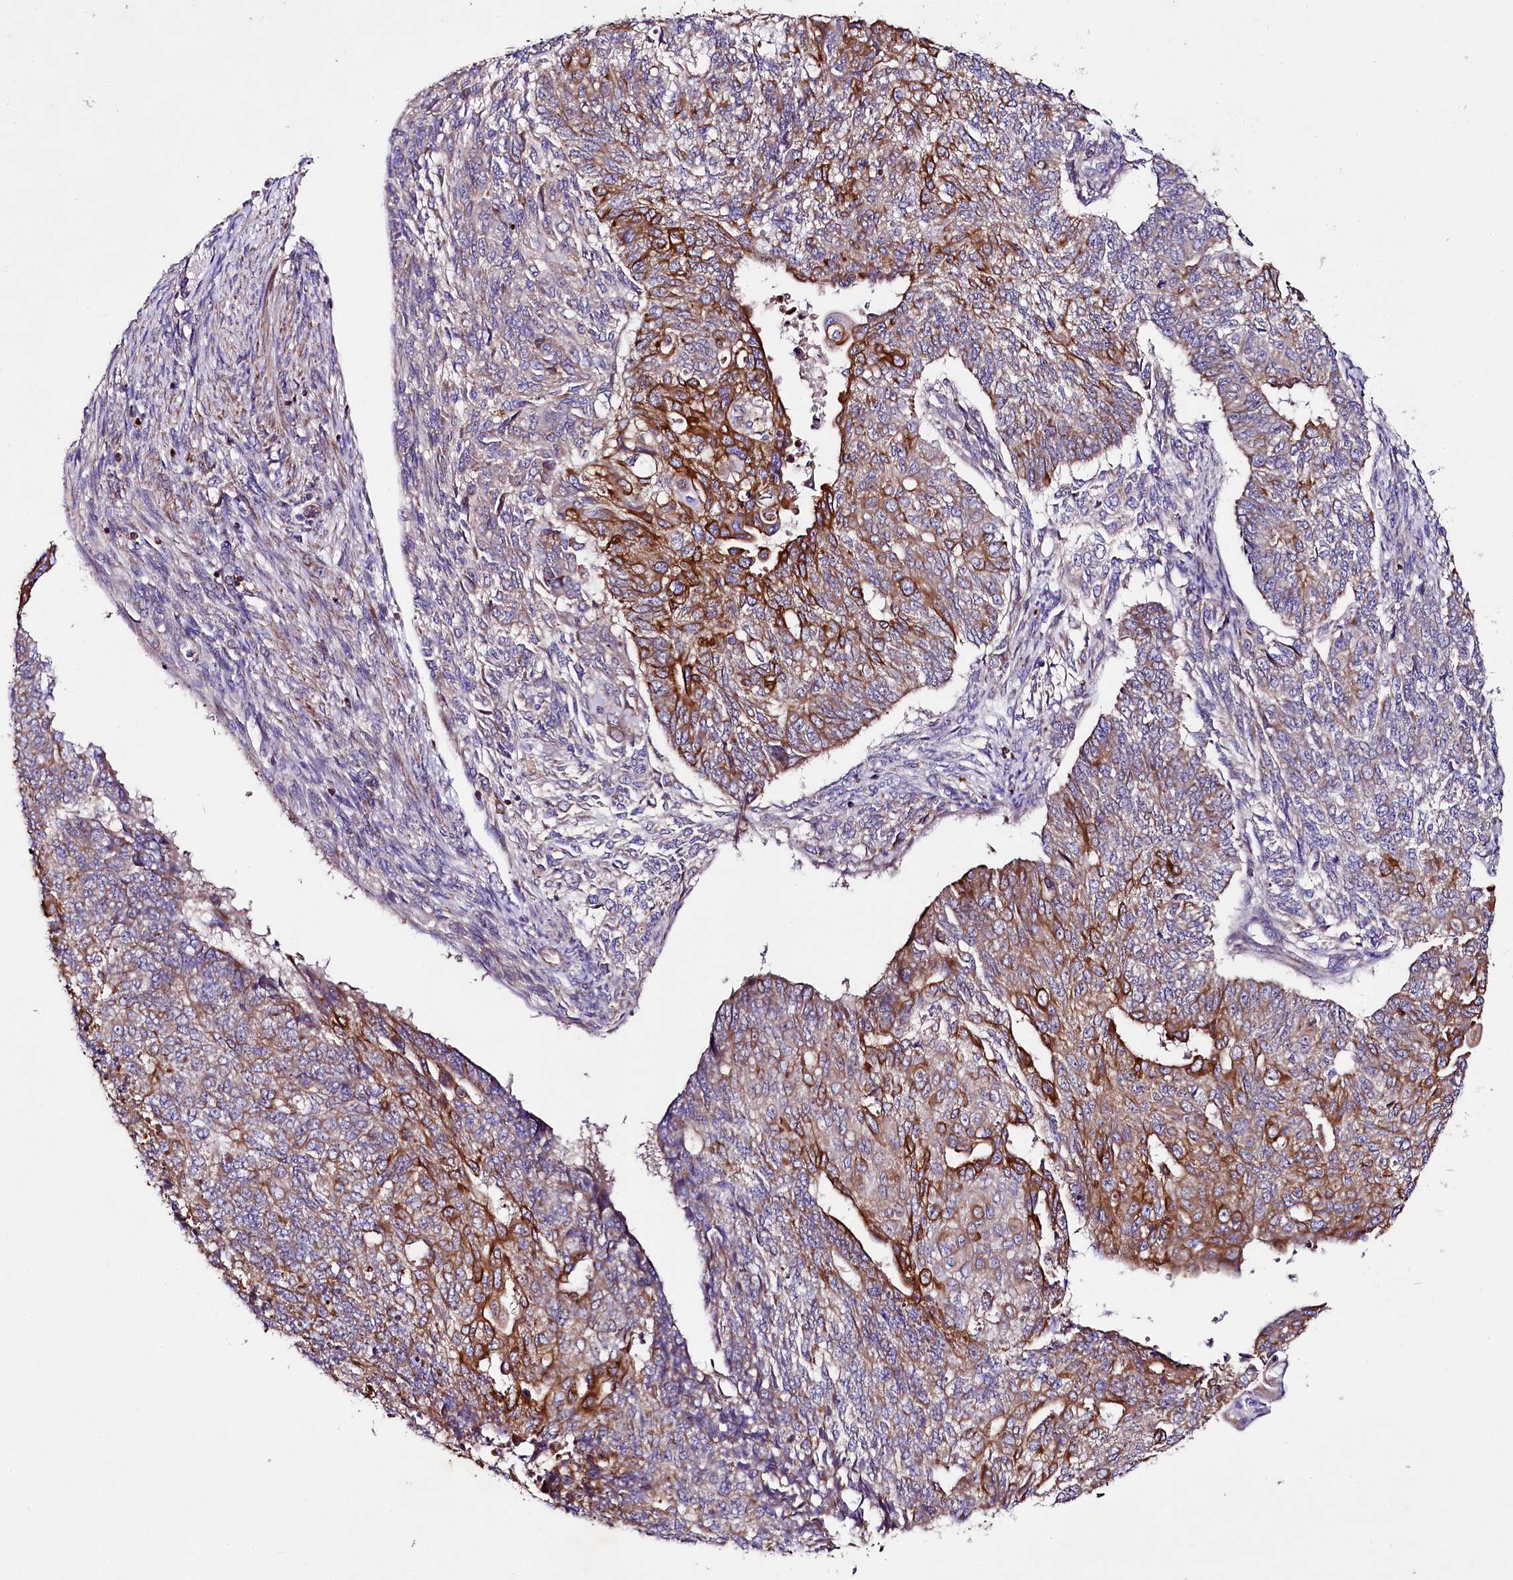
{"staining": {"intensity": "strong", "quantity": "25%-75%", "location": "cytoplasmic/membranous"}, "tissue": "endometrial cancer", "cell_type": "Tumor cells", "image_type": "cancer", "snomed": [{"axis": "morphology", "description": "Adenocarcinoma, NOS"}, {"axis": "topography", "description": "Endometrium"}], "caption": "Endometrial cancer stained with a protein marker demonstrates strong staining in tumor cells.", "gene": "CLYBL", "patient": {"sex": "female", "age": 32}}